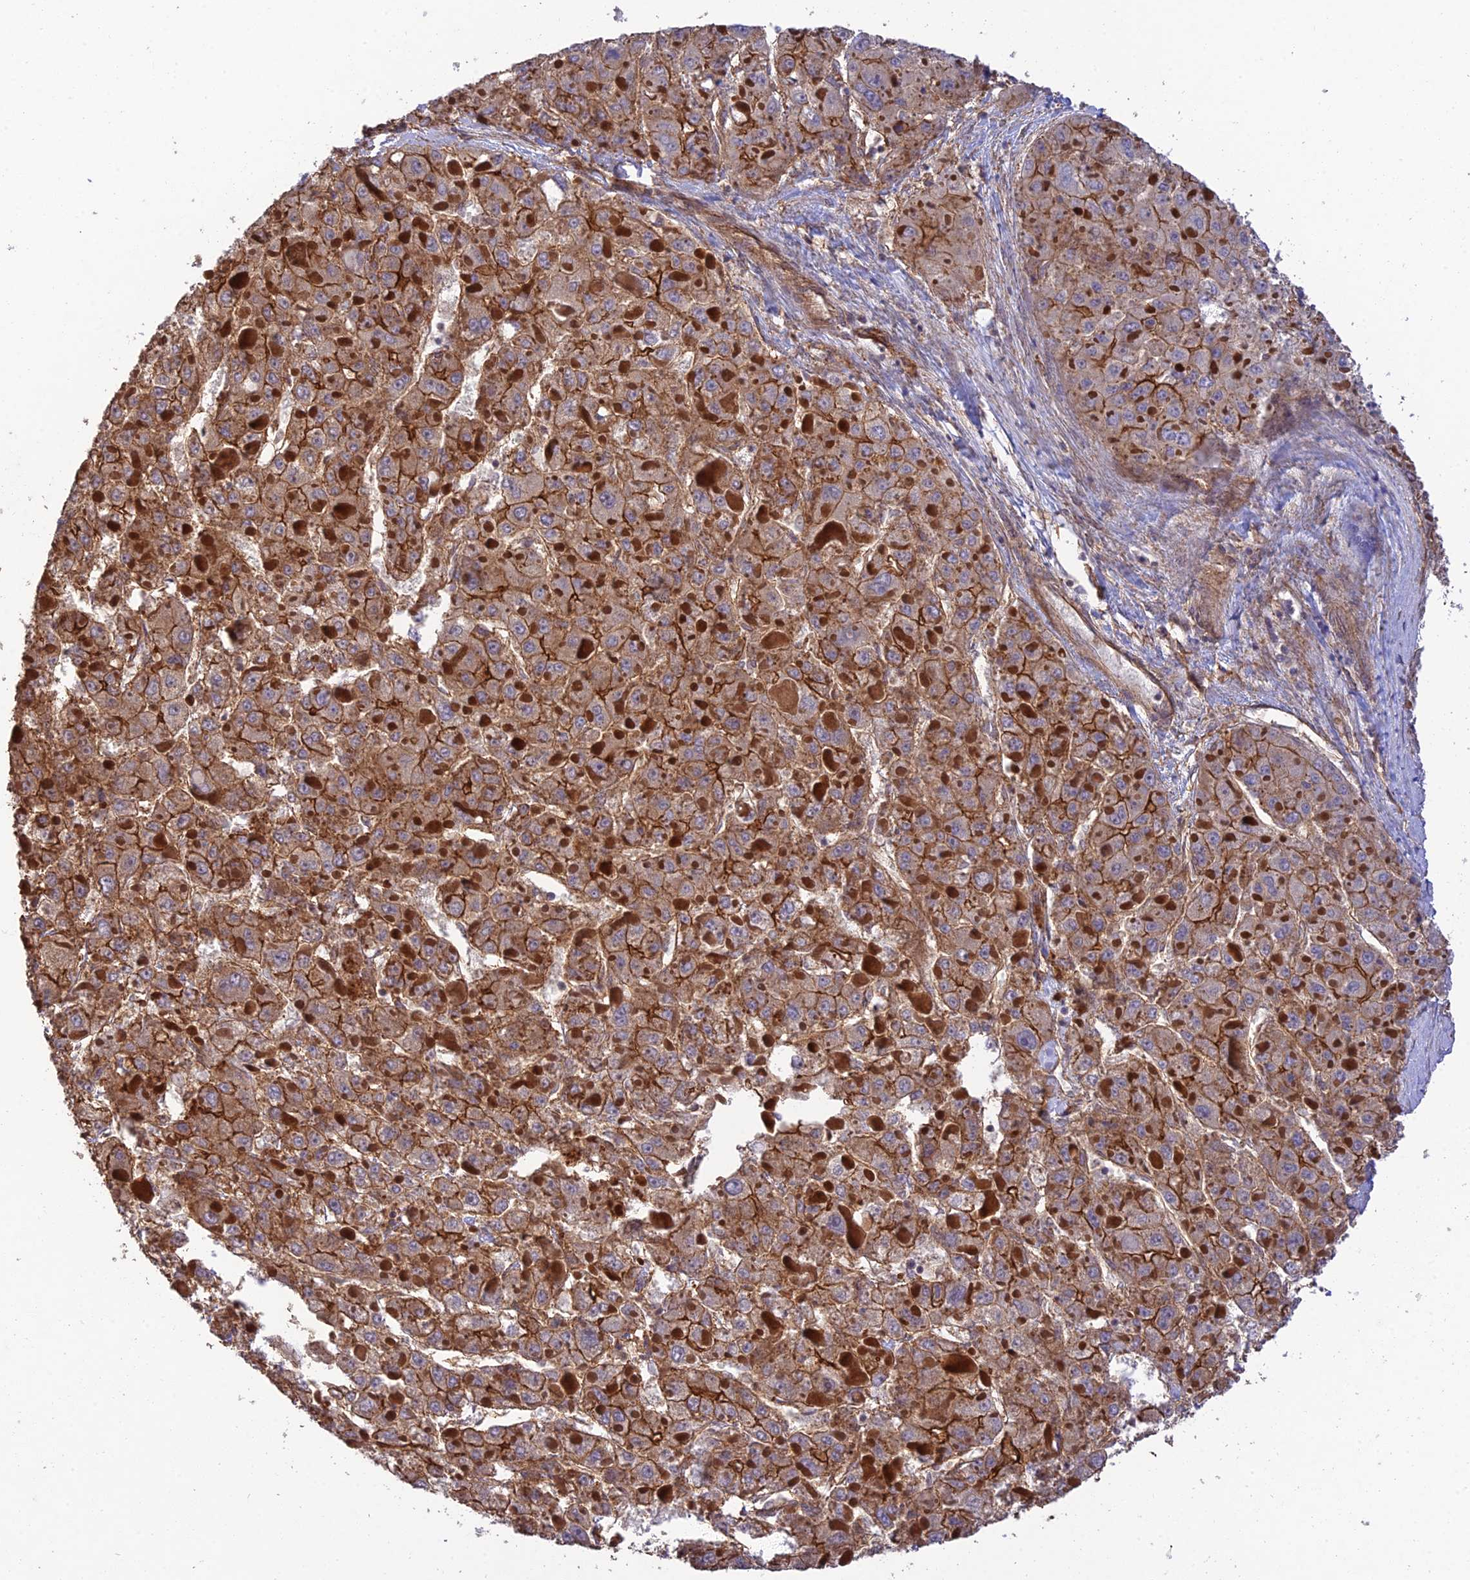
{"staining": {"intensity": "moderate", "quantity": ">75%", "location": "cytoplasmic/membranous"}, "tissue": "liver cancer", "cell_type": "Tumor cells", "image_type": "cancer", "snomed": [{"axis": "morphology", "description": "Carcinoma, Hepatocellular, NOS"}, {"axis": "topography", "description": "Liver"}], "caption": "Immunohistochemistry histopathology image of neoplastic tissue: liver cancer (hepatocellular carcinoma) stained using immunohistochemistry reveals medium levels of moderate protein expression localized specifically in the cytoplasmic/membranous of tumor cells, appearing as a cytoplasmic/membranous brown color.", "gene": "HOMER2", "patient": {"sex": "female", "age": 73}}